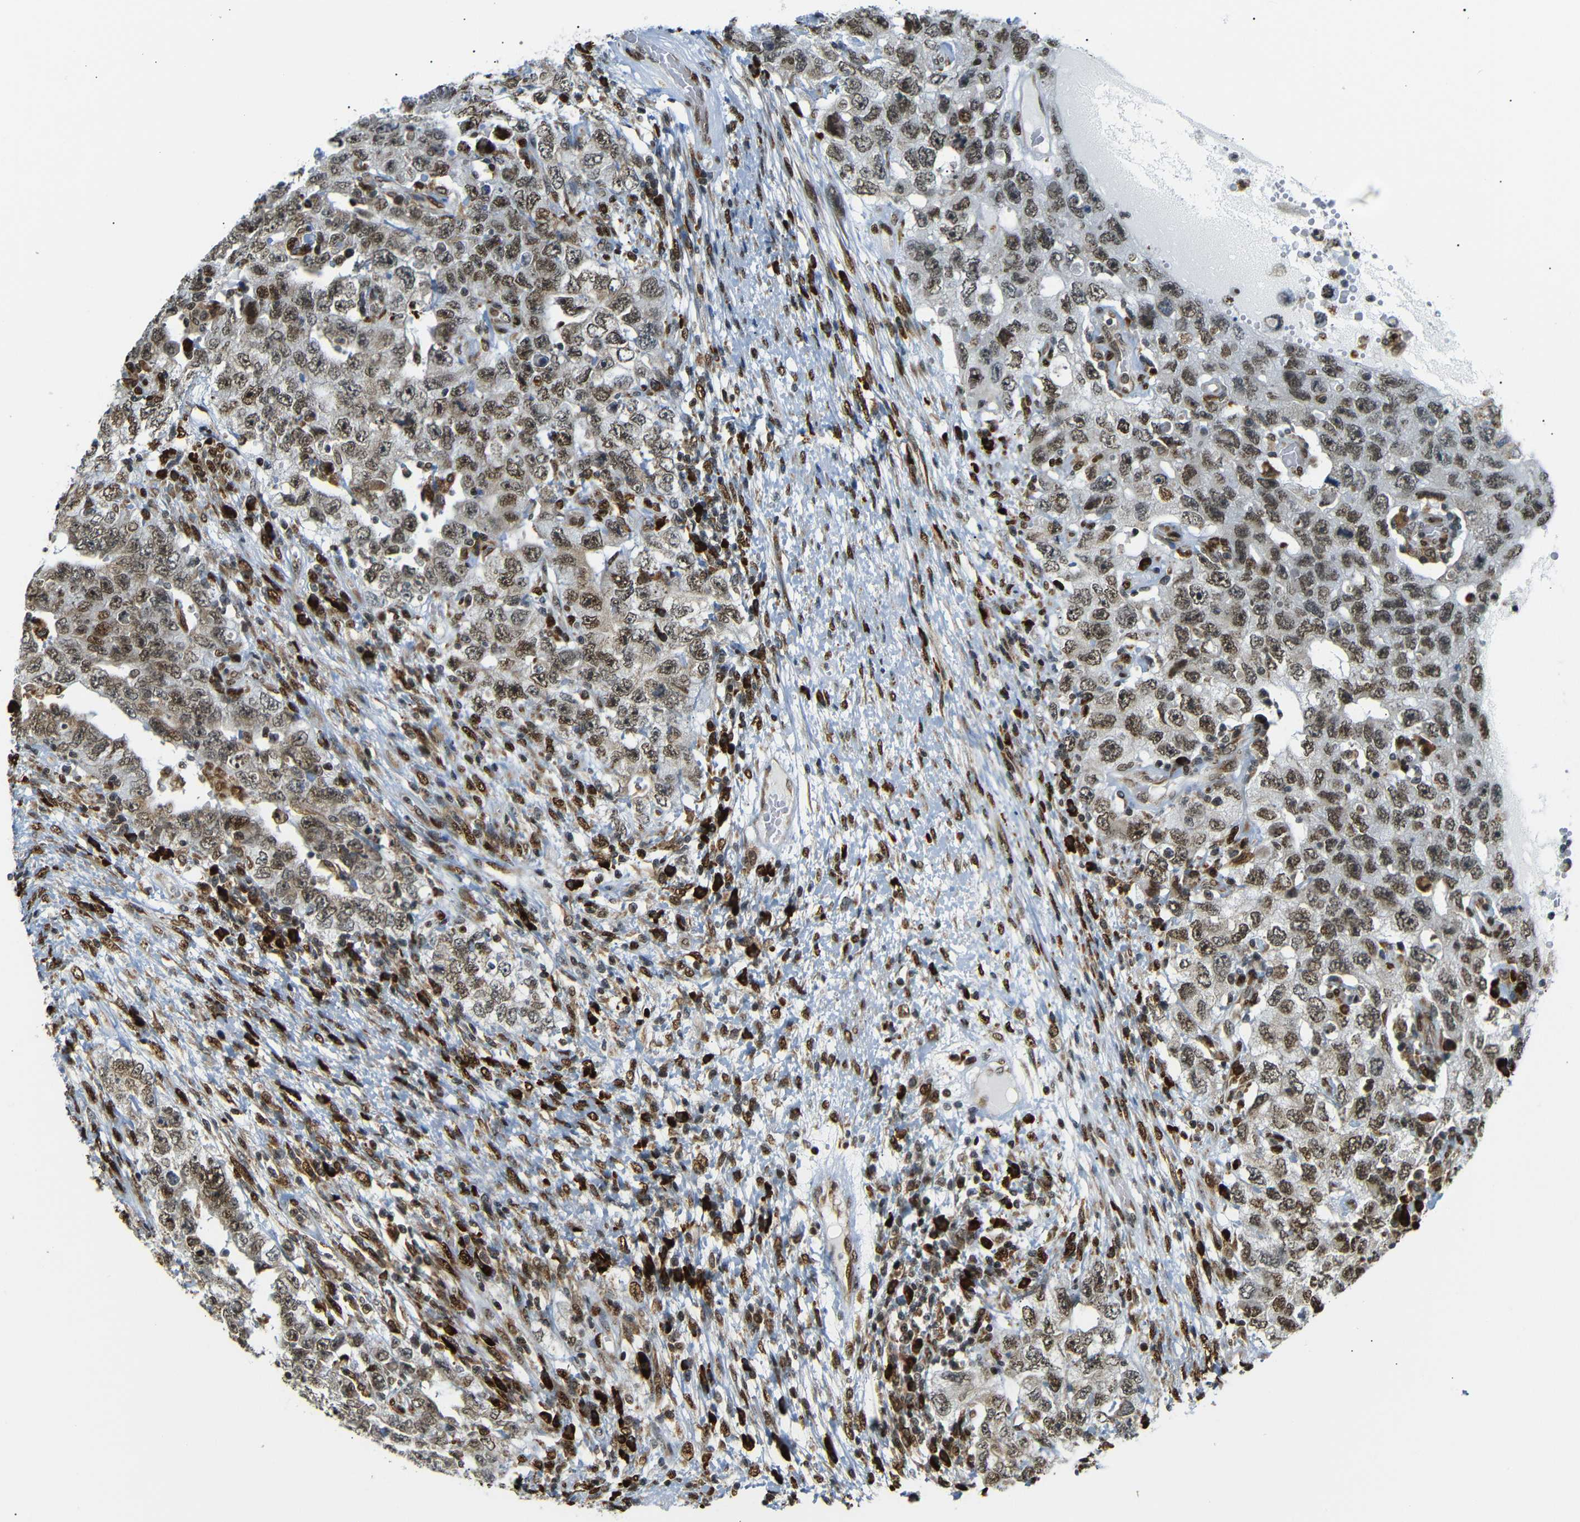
{"staining": {"intensity": "moderate", "quantity": ">75%", "location": "nuclear"}, "tissue": "testis cancer", "cell_type": "Tumor cells", "image_type": "cancer", "snomed": [{"axis": "morphology", "description": "Carcinoma, Embryonal, NOS"}, {"axis": "topography", "description": "Testis"}], "caption": "Testis cancer (embryonal carcinoma) stained for a protein (brown) exhibits moderate nuclear positive expression in approximately >75% of tumor cells.", "gene": "SPCS2", "patient": {"sex": "male", "age": 26}}